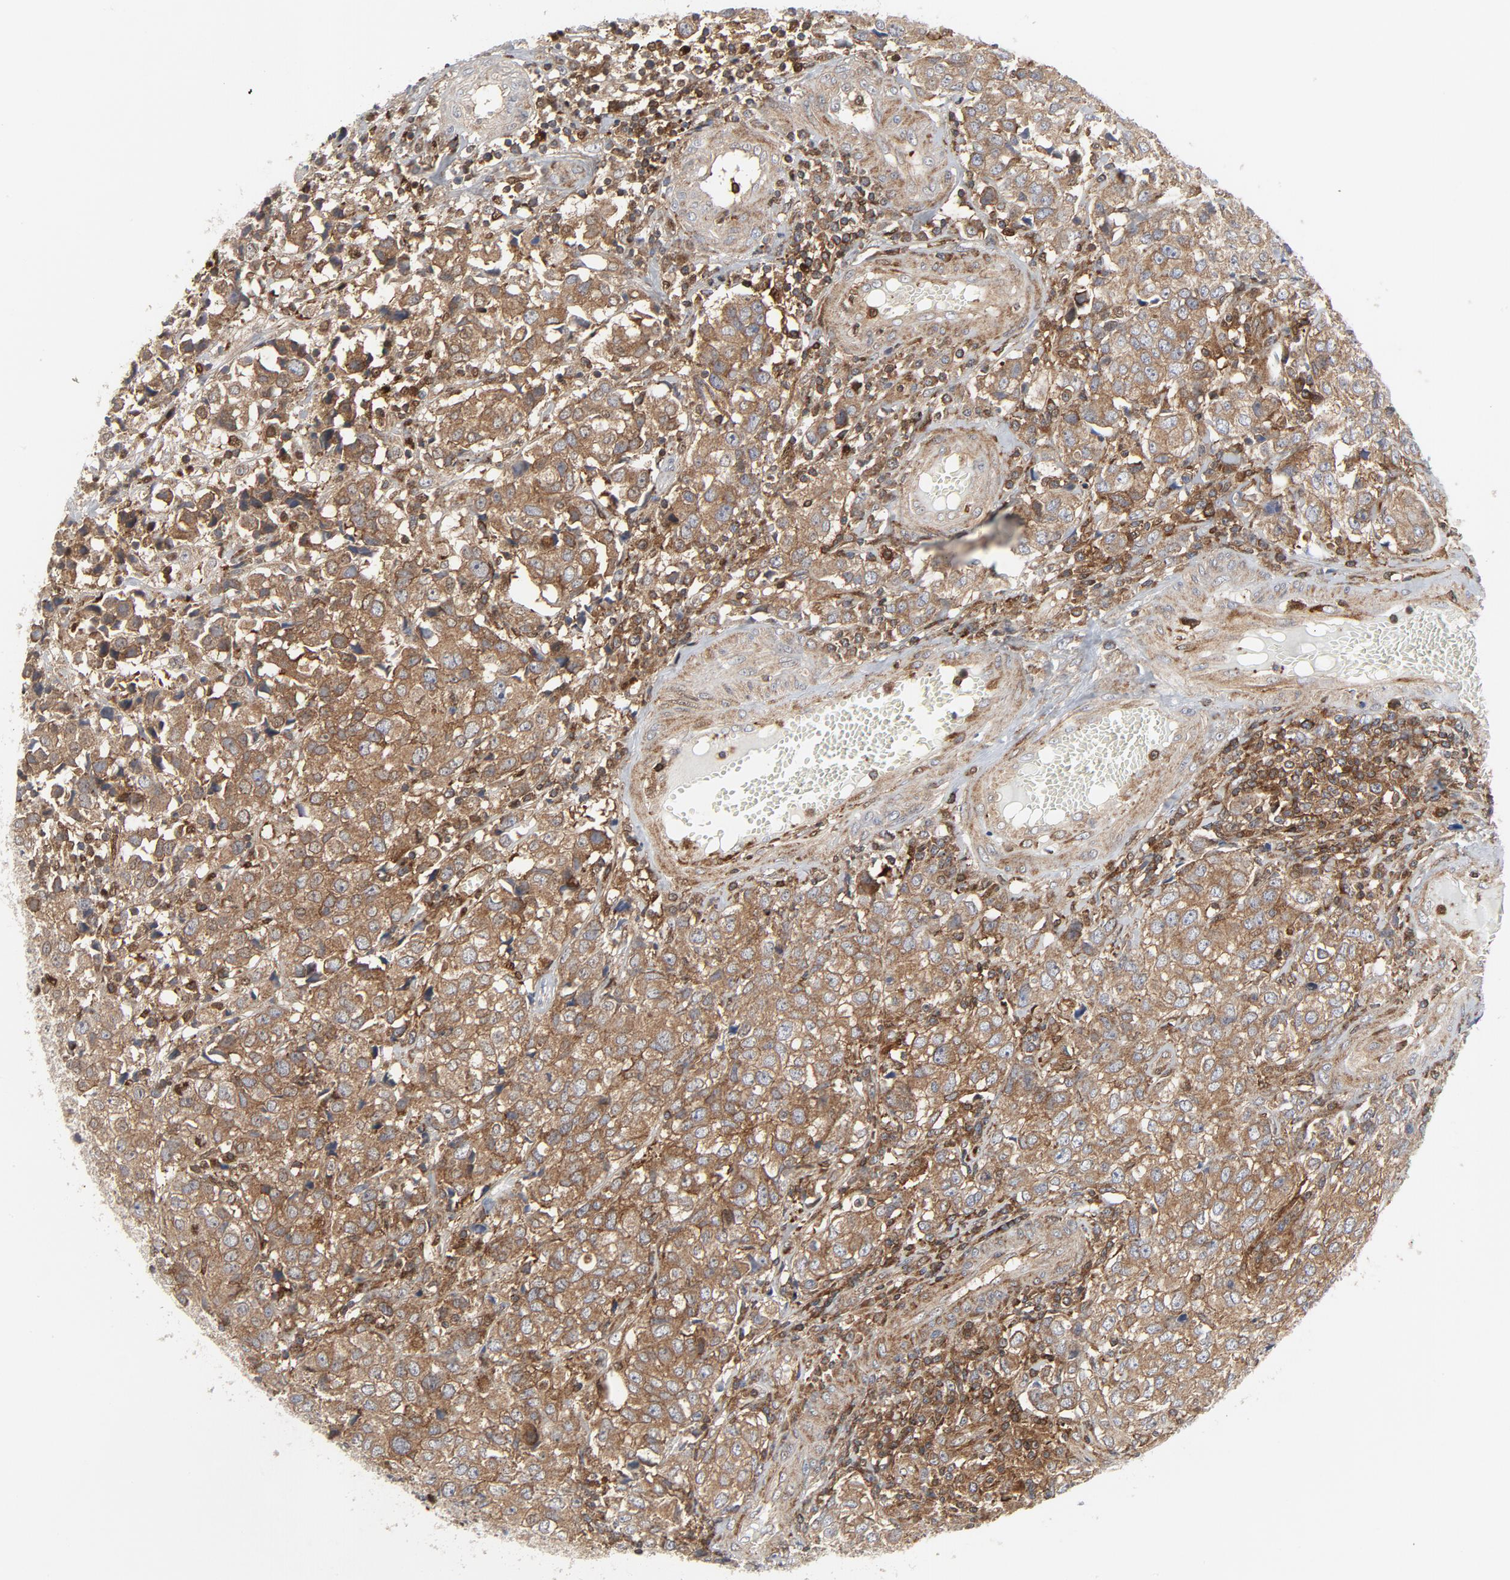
{"staining": {"intensity": "moderate", "quantity": ">75%", "location": "cytoplasmic/membranous"}, "tissue": "urothelial cancer", "cell_type": "Tumor cells", "image_type": "cancer", "snomed": [{"axis": "morphology", "description": "Urothelial carcinoma, High grade"}, {"axis": "topography", "description": "Urinary bladder"}], "caption": "Immunohistochemical staining of urothelial carcinoma (high-grade) reveals moderate cytoplasmic/membranous protein expression in about >75% of tumor cells.", "gene": "YES1", "patient": {"sex": "female", "age": 75}}